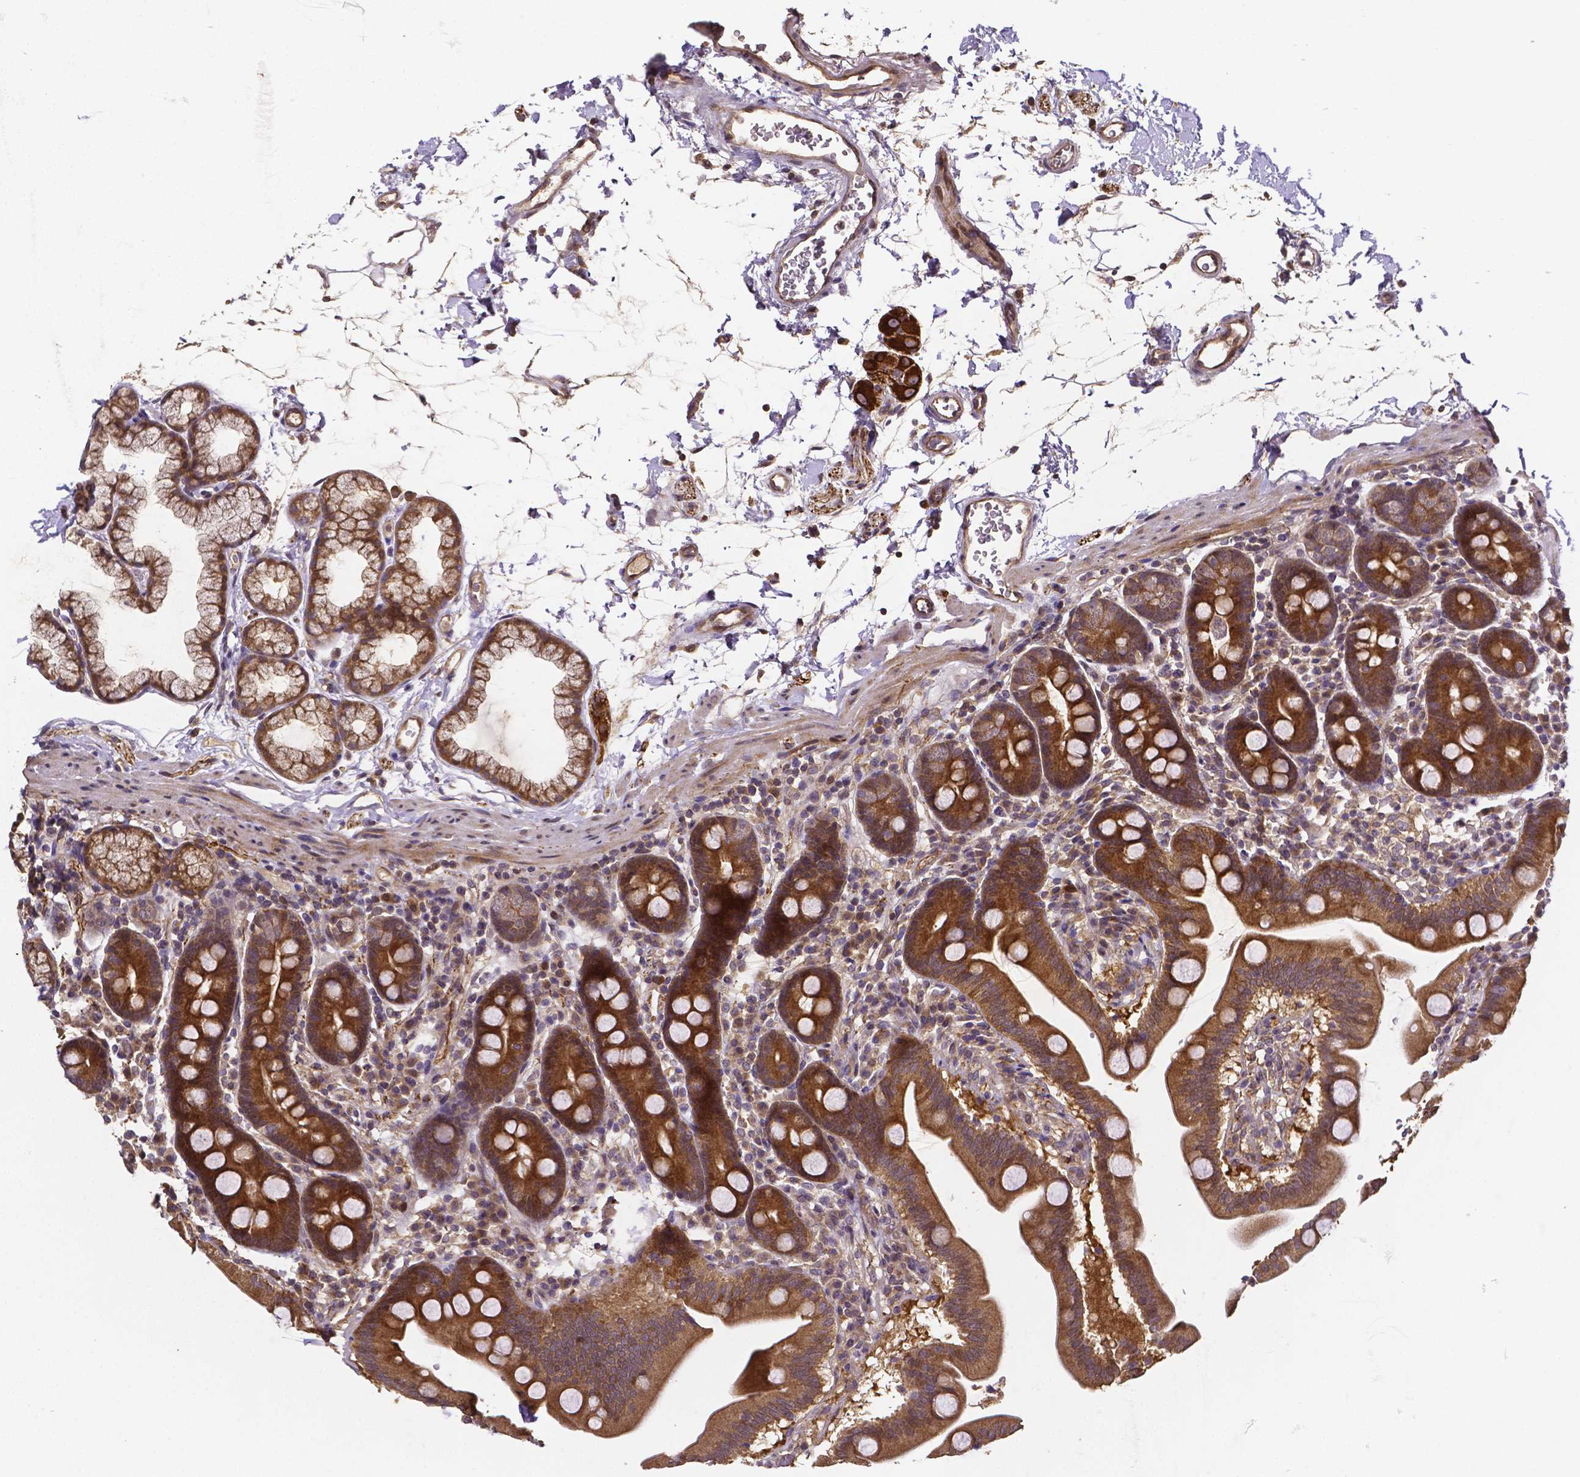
{"staining": {"intensity": "moderate", "quantity": ">75%", "location": "cytoplasmic/membranous"}, "tissue": "duodenum", "cell_type": "Glandular cells", "image_type": "normal", "snomed": [{"axis": "morphology", "description": "Normal tissue, NOS"}, {"axis": "topography", "description": "Pancreas"}, {"axis": "topography", "description": "Duodenum"}], "caption": "Immunohistochemistry (IHC) micrograph of normal duodenum stained for a protein (brown), which reveals medium levels of moderate cytoplasmic/membranous positivity in approximately >75% of glandular cells.", "gene": "RNF123", "patient": {"sex": "male", "age": 59}}